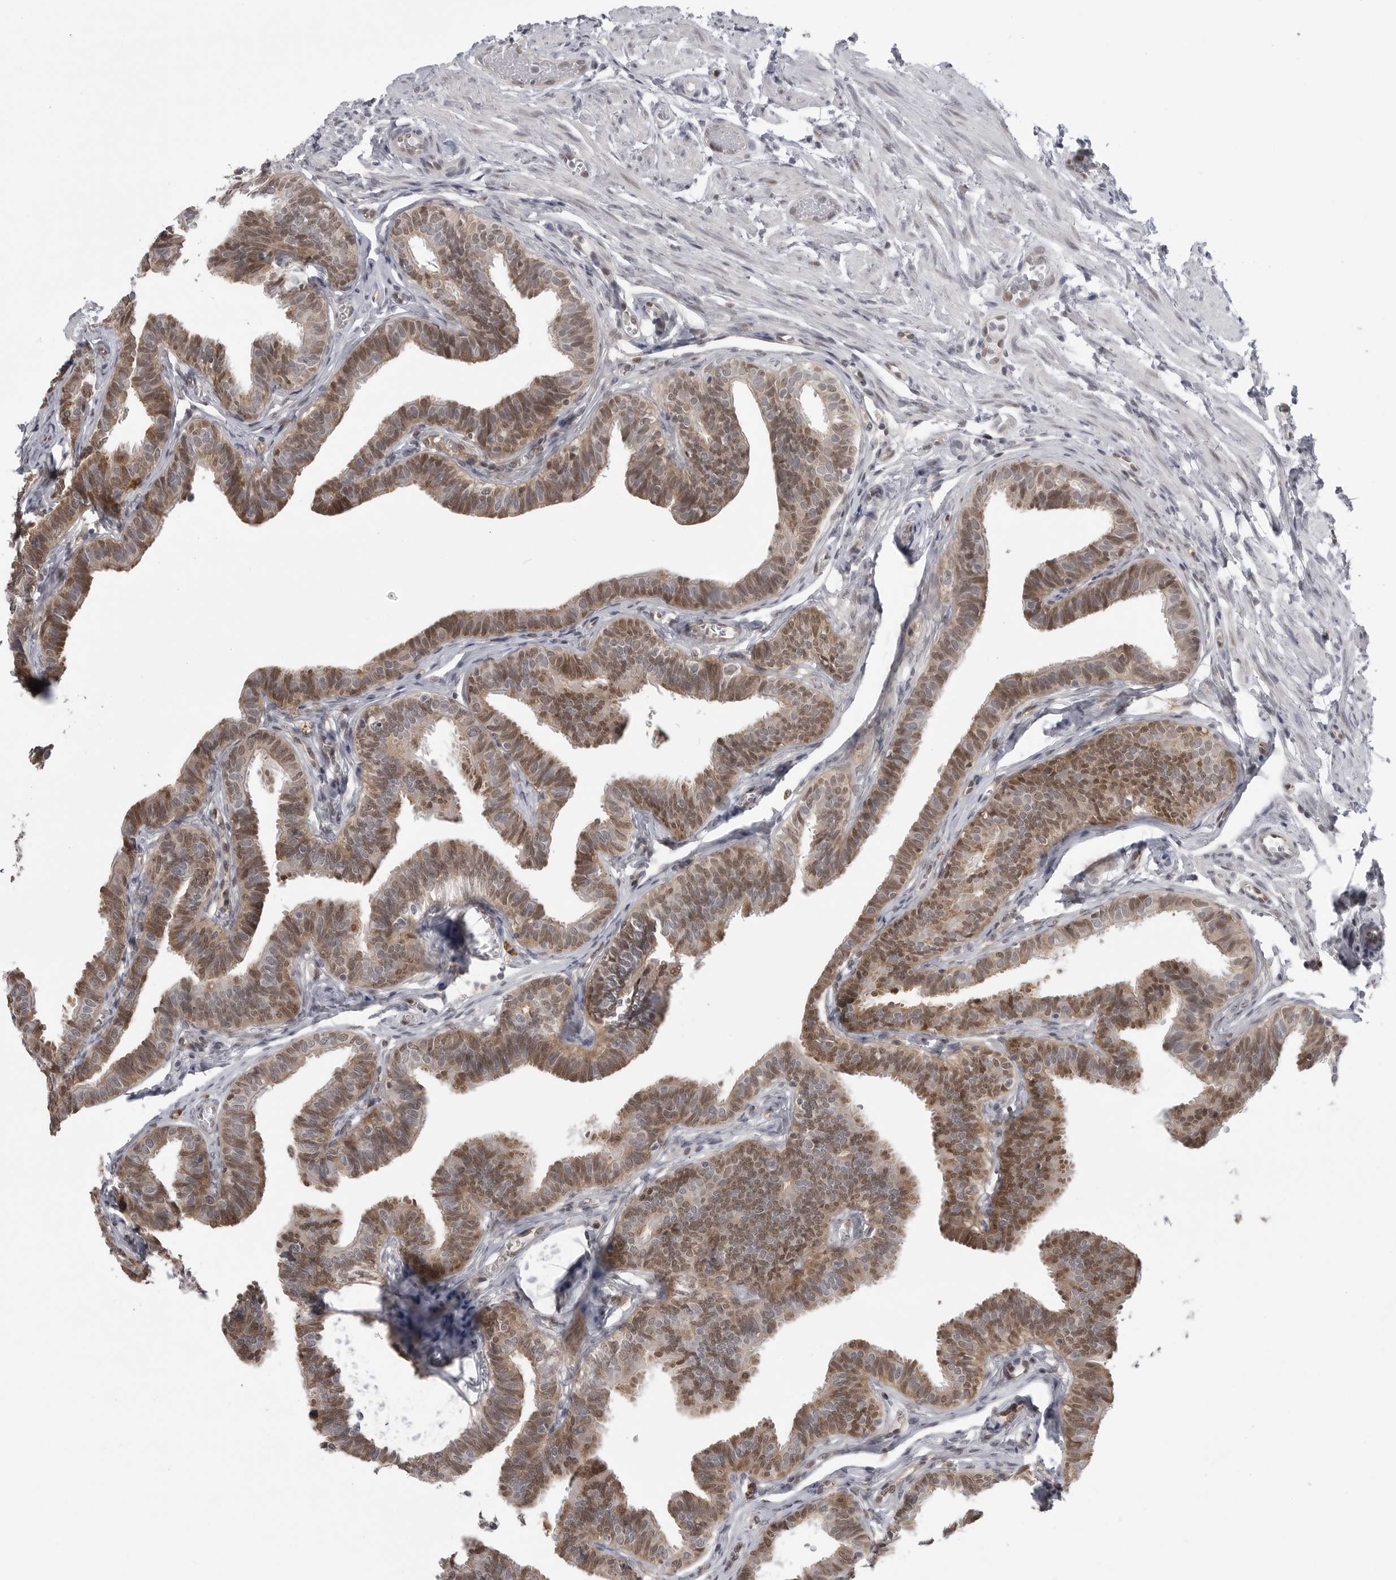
{"staining": {"intensity": "moderate", "quantity": ">75%", "location": "cytoplasmic/membranous,nuclear"}, "tissue": "fallopian tube", "cell_type": "Glandular cells", "image_type": "normal", "snomed": [{"axis": "morphology", "description": "Normal tissue, NOS"}, {"axis": "topography", "description": "Fallopian tube"}, {"axis": "topography", "description": "Ovary"}], "caption": "An immunohistochemistry (IHC) image of normal tissue is shown. Protein staining in brown shows moderate cytoplasmic/membranous,nuclear positivity in fallopian tube within glandular cells. (DAB IHC, brown staining for protein, blue staining for nuclei).", "gene": "PNPO", "patient": {"sex": "female", "age": 23}}